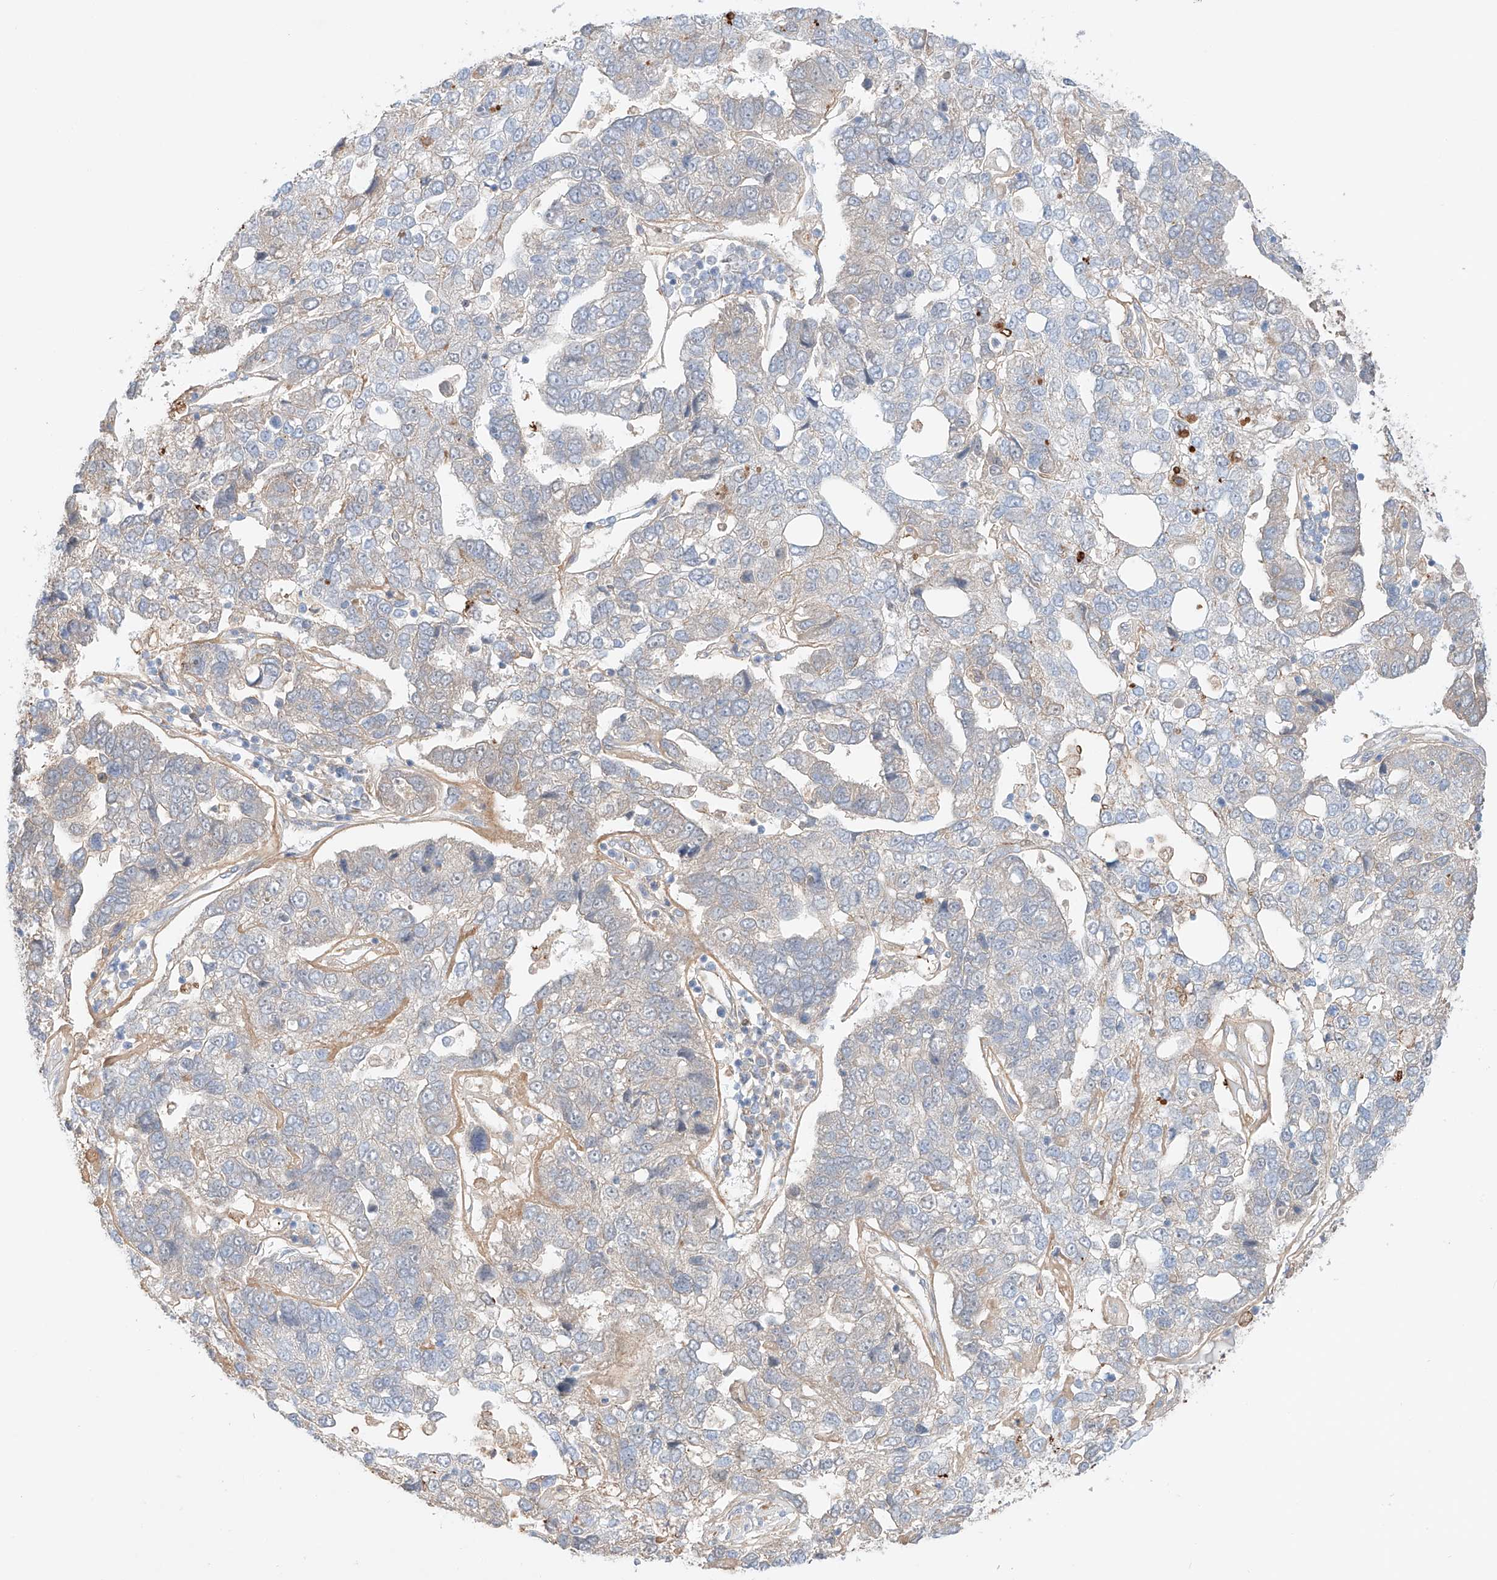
{"staining": {"intensity": "negative", "quantity": "none", "location": "none"}, "tissue": "pancreatic cancer", "cell_type": "Tumor cells", "image_type": "cancer", "snomed": [{"axis": "morphology", "description": "Adenocarcinoma, NOS"}, {"axis": "topography", "description": "Pancreas"}], "caption": "DAB (3,3'-diaminobenzidine) immunohistochemical staining of human pancreatic cancer demonstrates no significant staining in tumor cells.", "gene": "PGGT1B", "patient": {"sex": "female", "age": 61}}